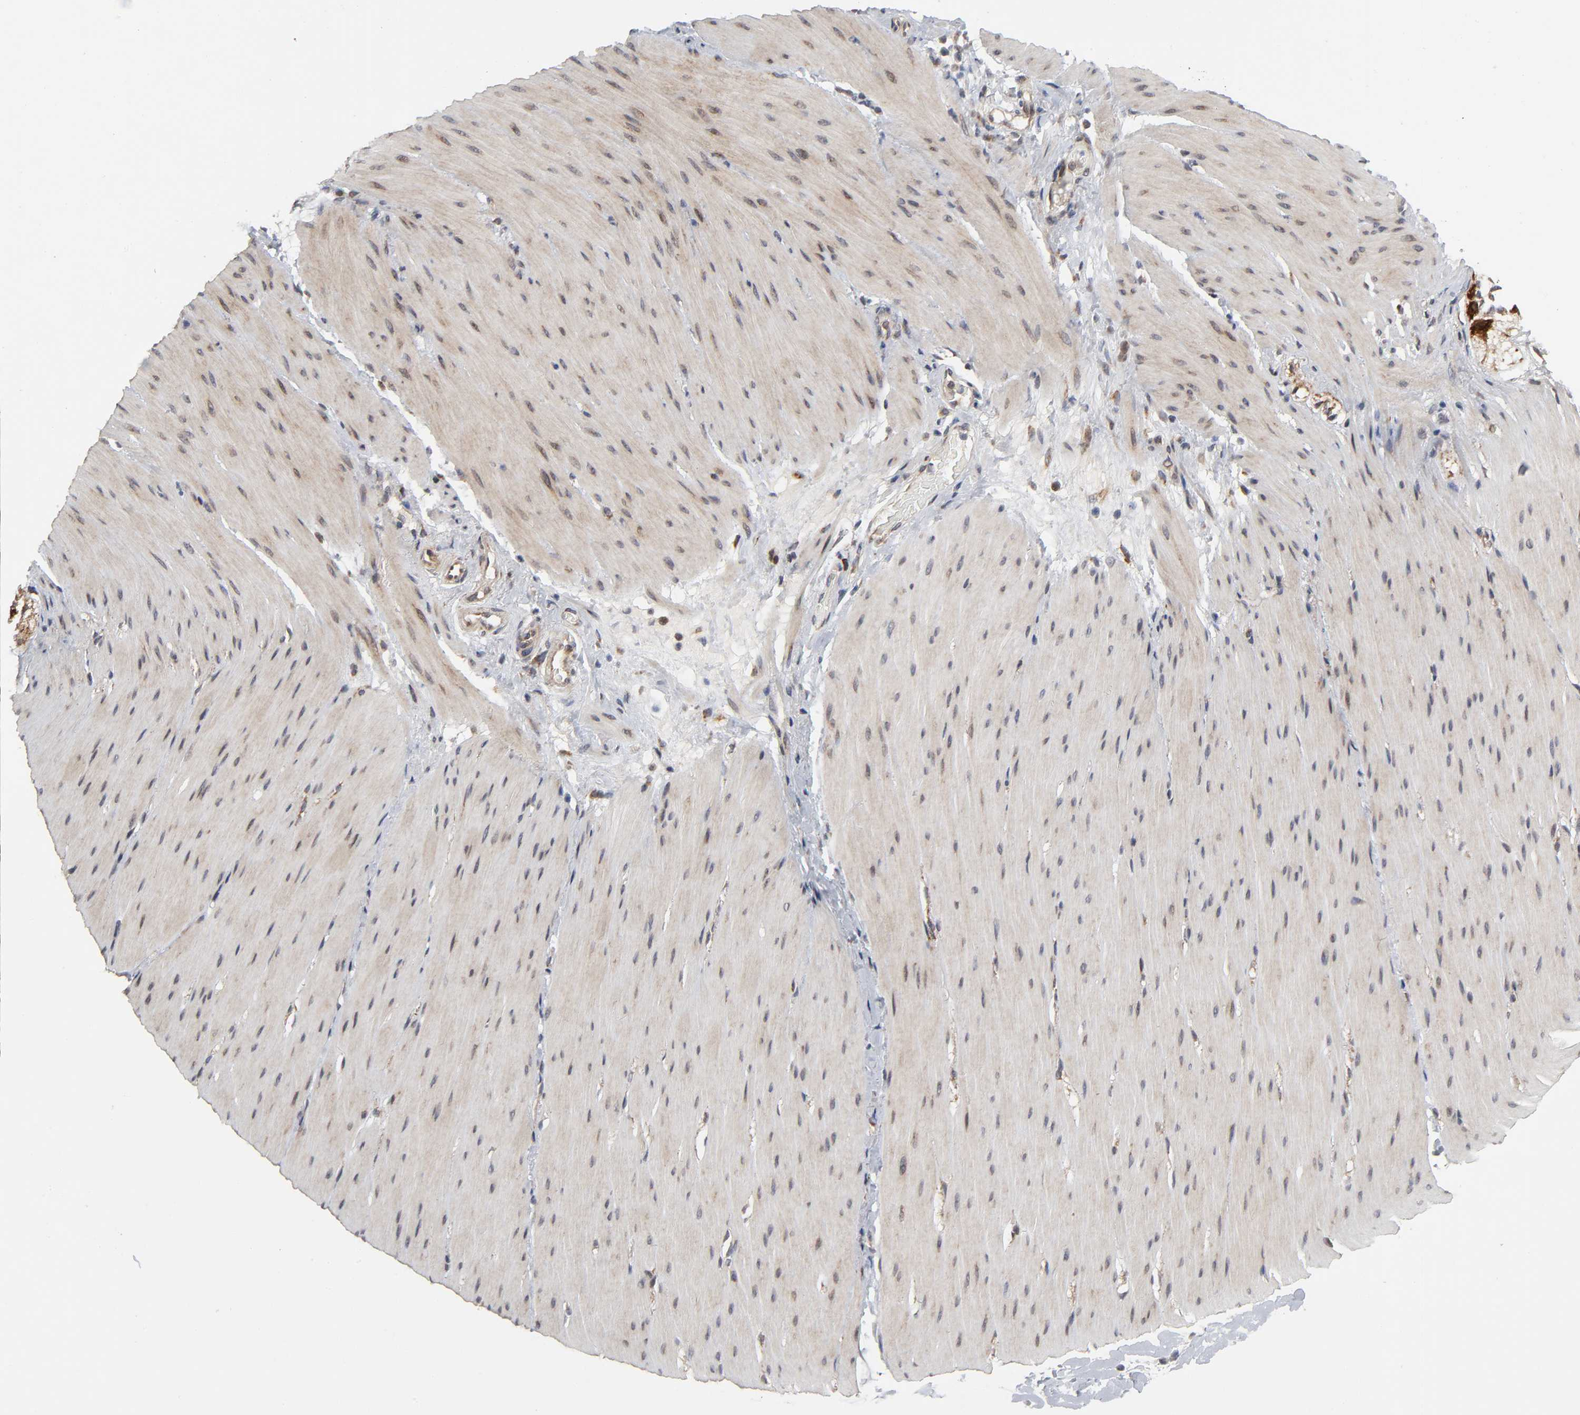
{"staining": {"intensity": "weak", "quantity": ">75%", "location": "cytoplasmic/membranous"}, "tissue": "smooth muscle", "cell_type": "Smooth muscle cells", "image_type": "normal", "snomed": [{"axis": "morphology", "description": "Normal tissue, NOS"}, {"axis": "topography", "description": "Smooth muscle"}, {"axis": "topography", "description": "Colon"}], "caption": "Immunohistochemistry (IHC) of normal human smooth muscle exhibits low levels of weak cytoplasmic/membranous positivity in approximately >75% of smooth muscle cells. Immunohistochemistry (IHC) stains the protein of interest in brown and the nuclei are stained blue.", "gene": "SLC30A9", "patient": {"sex": "male", "age": 67}}